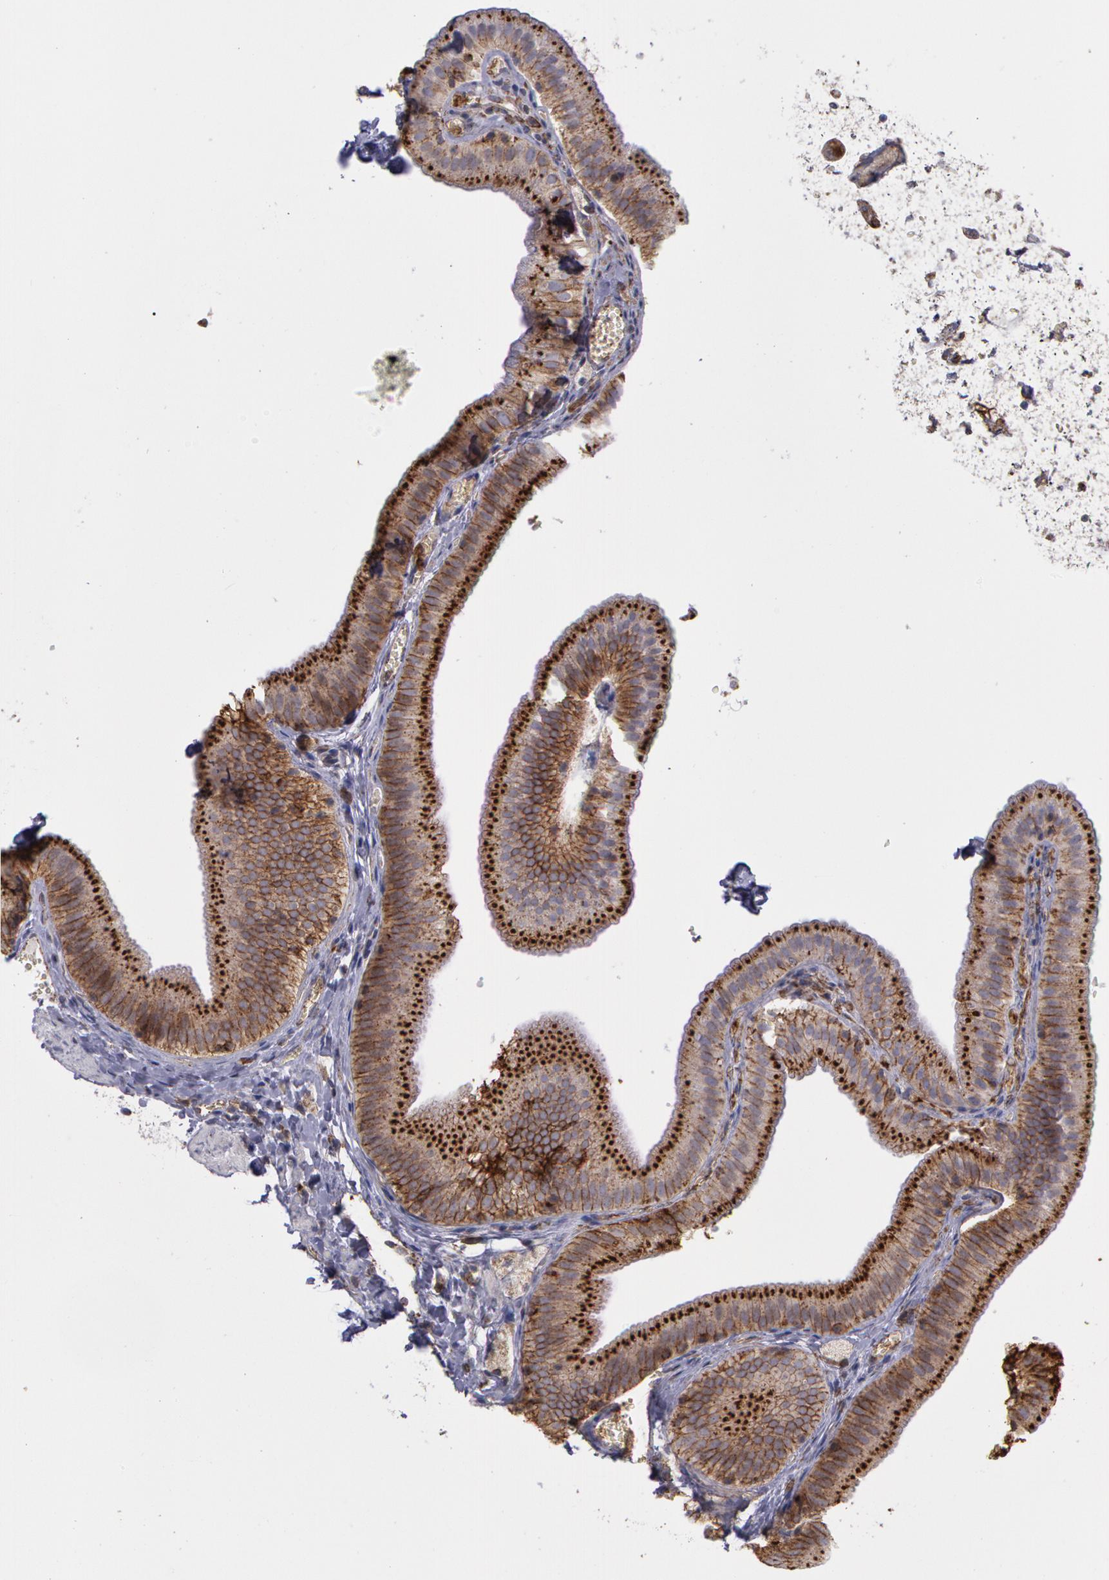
{"staining": {"intensity": "moderate", "quantity": ">75%", "location": "cytoplasmic/membranous"}, "tissue": "gallbladder", "cell_type": "Glandular cells", "image_type": "normal", "snomed": [{"axis": "morphology", "description": "Normal tissue, NOS"}, {"axis": "topography", "description": "Gallbladder"}], "caption": "Immunohistochemistry photomicrograph of unremarkable gallbladder stained for a protein (brown), which demonstrates medium levels of moderate cytoplasmic/membranous expression in approximately >75% of glandular cells.", "gene": "FLOT2", "patient": {"sex": "female", "age": 24}}